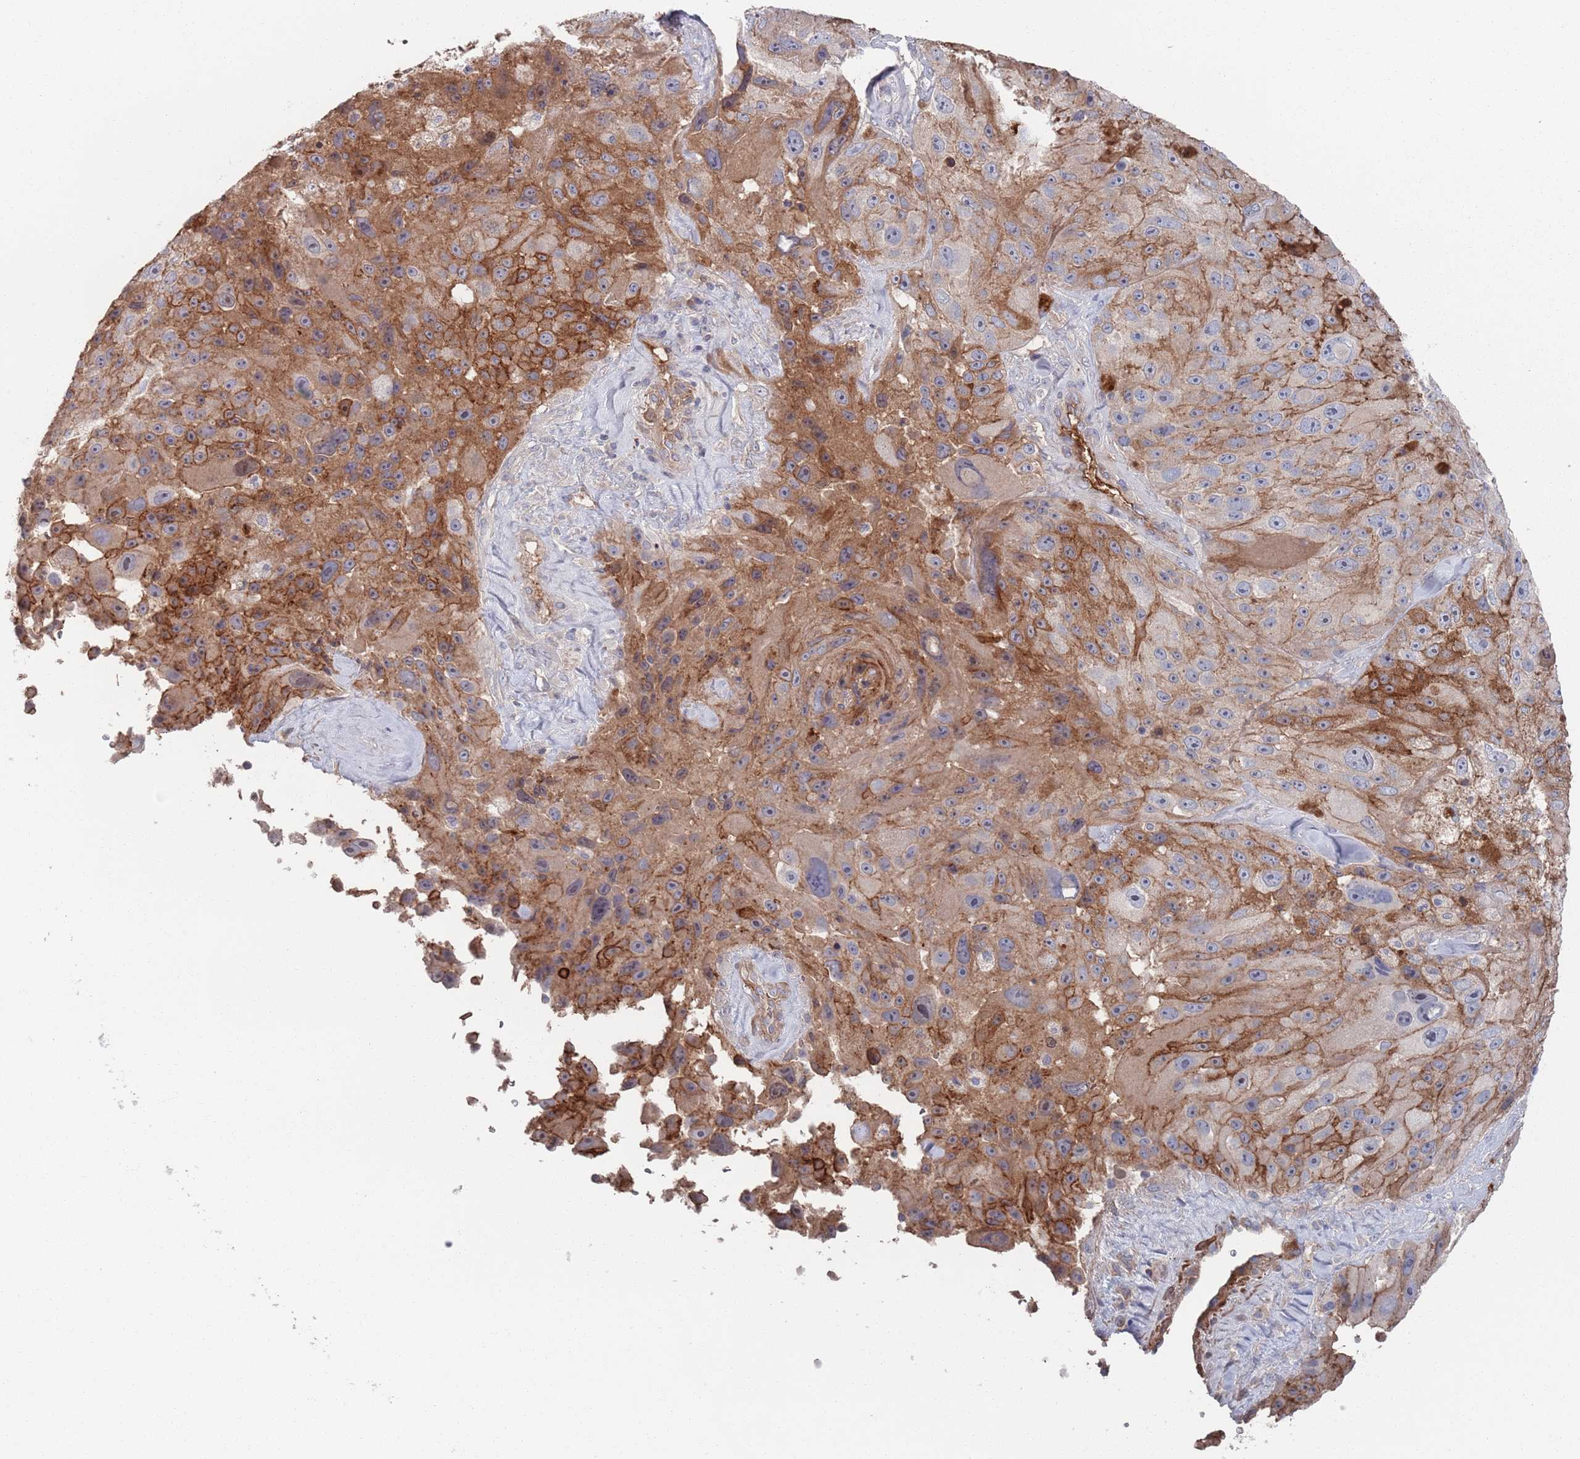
{"staining": {"intensity": "moderate", "quantity": ">75%", "location": "cytoplasmic/membranous"}, "tissue": "melanoma", "cell_type": "Tumor cells", "image_type": "cancer", "snomed": [{"axis": "morphology", "description": "Malignant melanoma, Metastatic site"}, {"axis": "topography", "description": "Lymph node"}], "caption": "Malignant melanoma (metastatic site) stained for a protein displays moderate cytoplasmic/membranous positivity in tumor cells.", "gene": "PLEKHA4", "patient": {"sex": "male", "age": 62}}